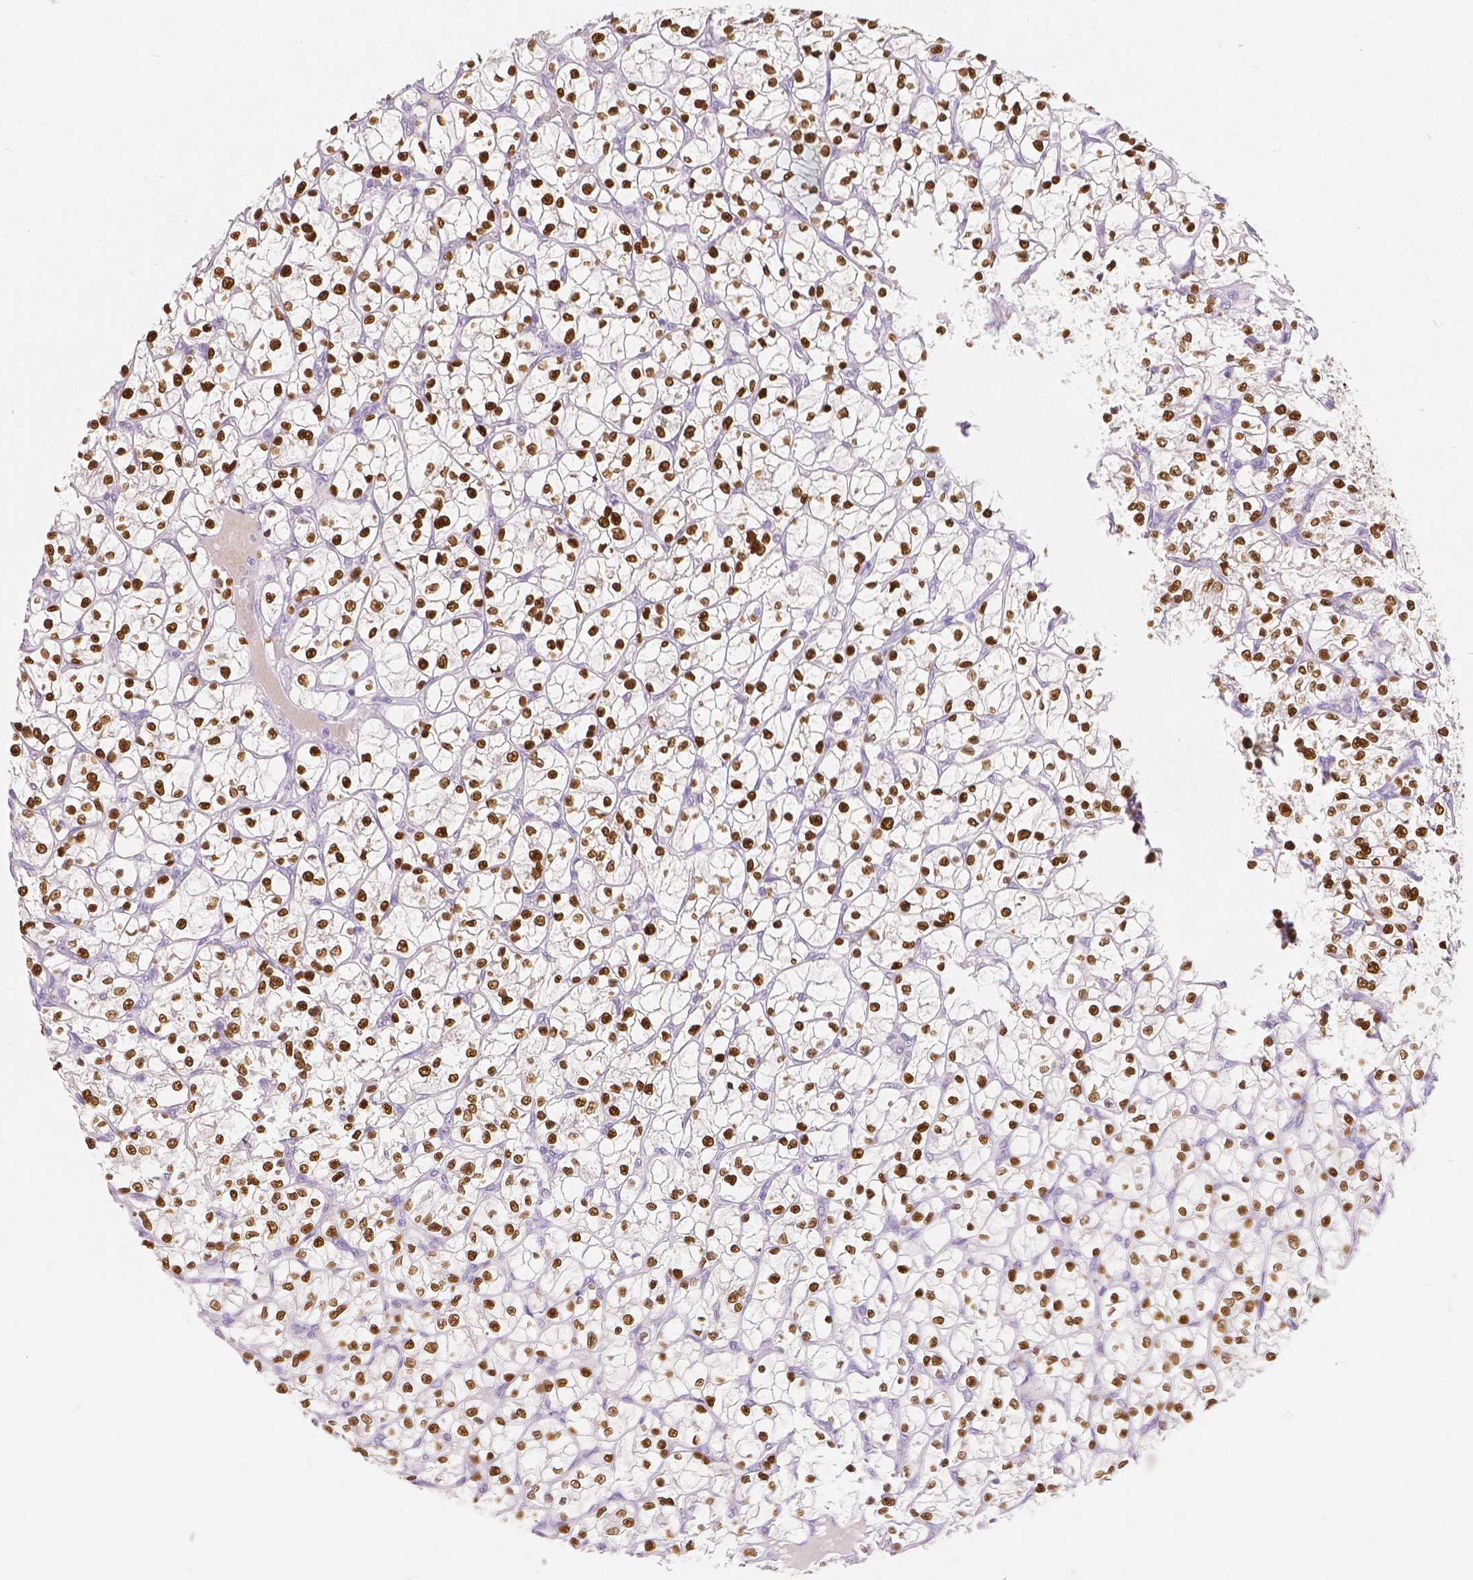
{"staining": {"intensity": "strong", "quantity": ">75%", "location": "nuclear"}, "tissue": "renal cancer", "cell_type": "Tumor cells", "image_type": "cancer", "snomed": [{"axis": "morphology", "description": "Adenocarcinoma, NOS"}, {"axis": "topography", "description": "Kidney"}], "caption": "Approximately >75% of tumor cells in human renal cancer (adenocarcinoma) display strong nuclear protein positivity as visualized by brown immunohistochemical staining.", "gene": "HNF1B", "patient": {"sex": "female", "age": 64}}